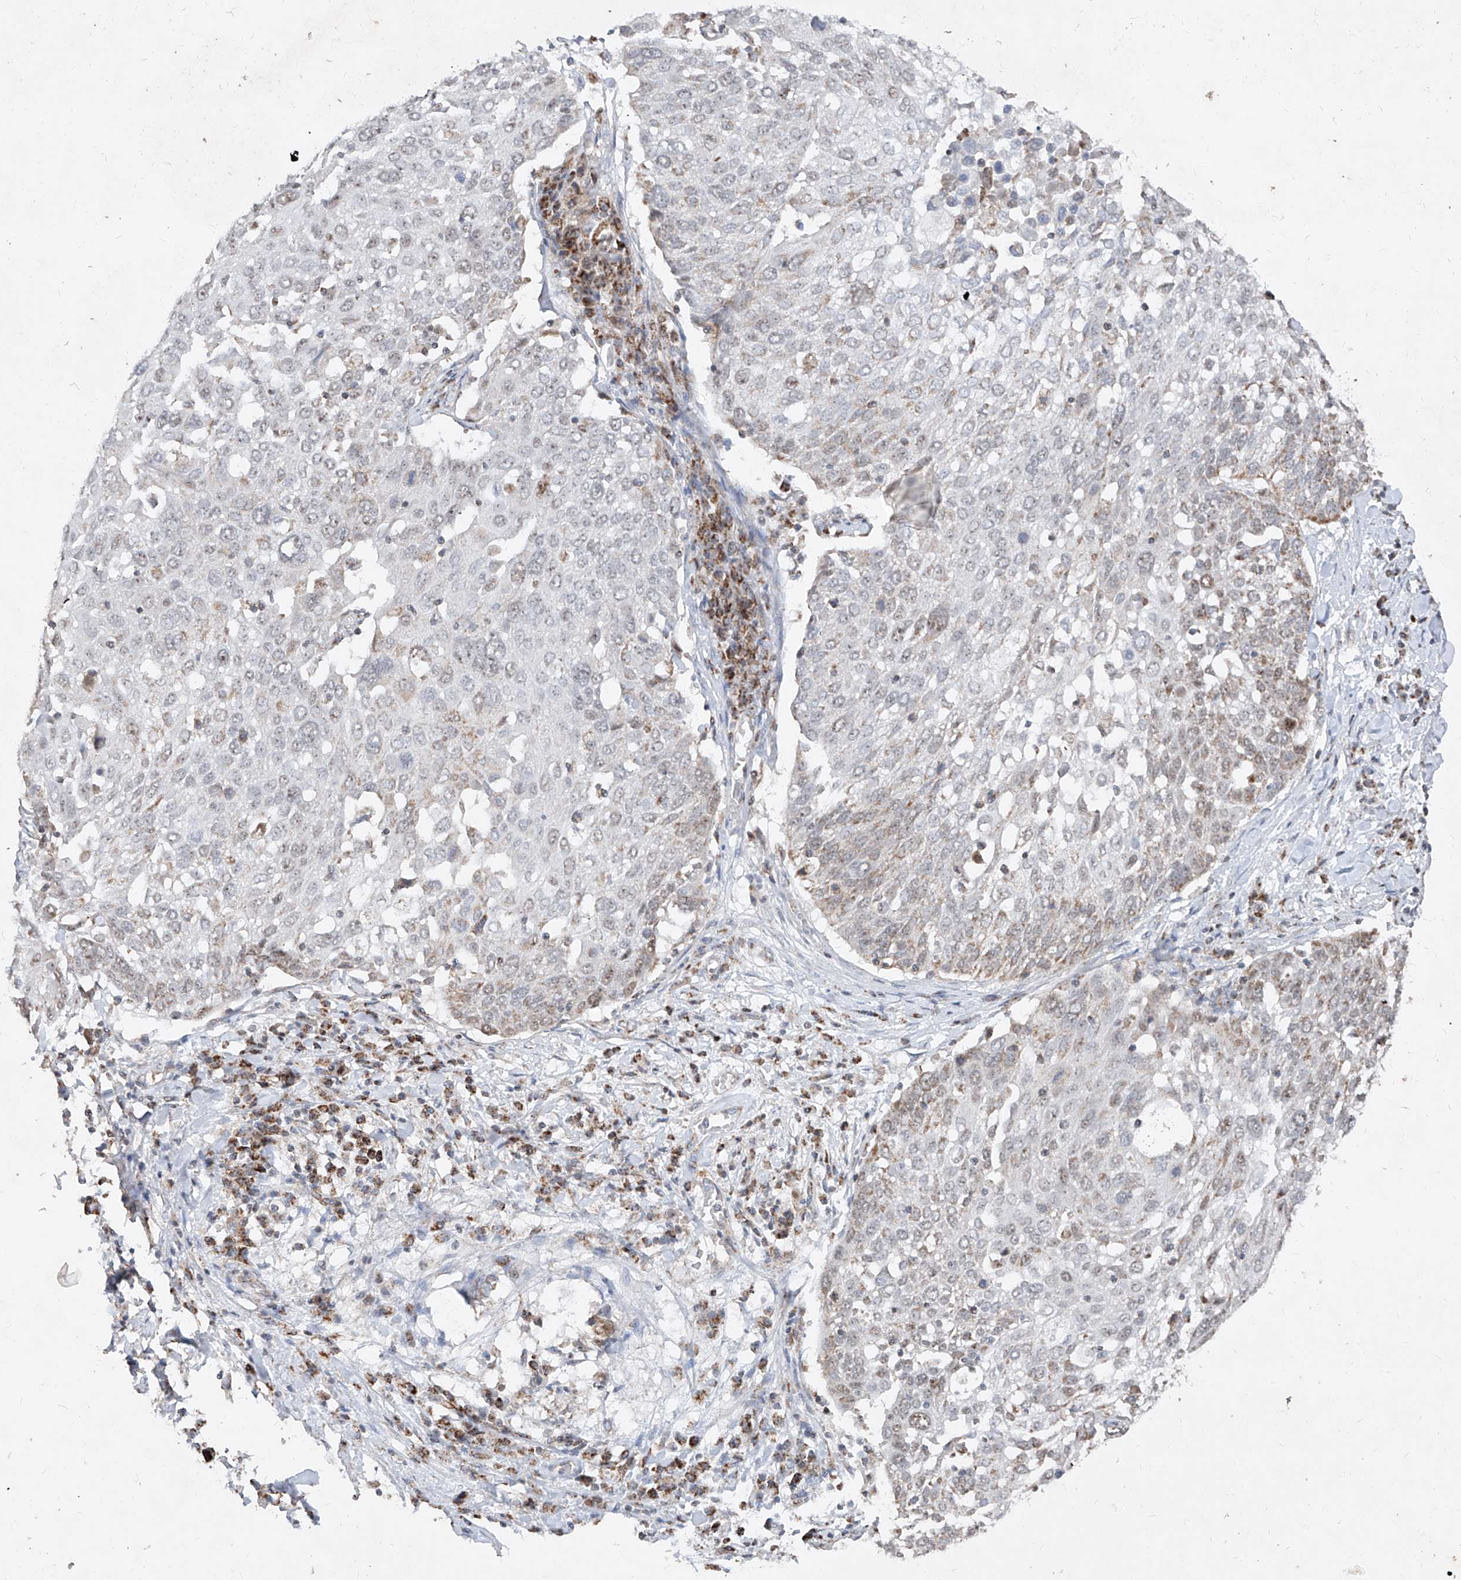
{"staining": {"intensity": "weak", "quantity": "<25%", "location": "cytoplasmic/membranous,nuclear"}, "tissue": "lung cancer", "cell_type": "Tumor cells", "image_type": "cancer", "snomed": [{"axis": "morphology", "description": "Squamous cell carcinoma, NOS"}, {"axis": "topography", "description": "Lung"}], "caption": "This is a micrograph of immunohistochemistry (IHC) staining of squamous cell carcinoma (lung), which shows no staining in tumor cells.", "gene": "NDUFB3", "patient": {"sex": "male", "age": 65}}